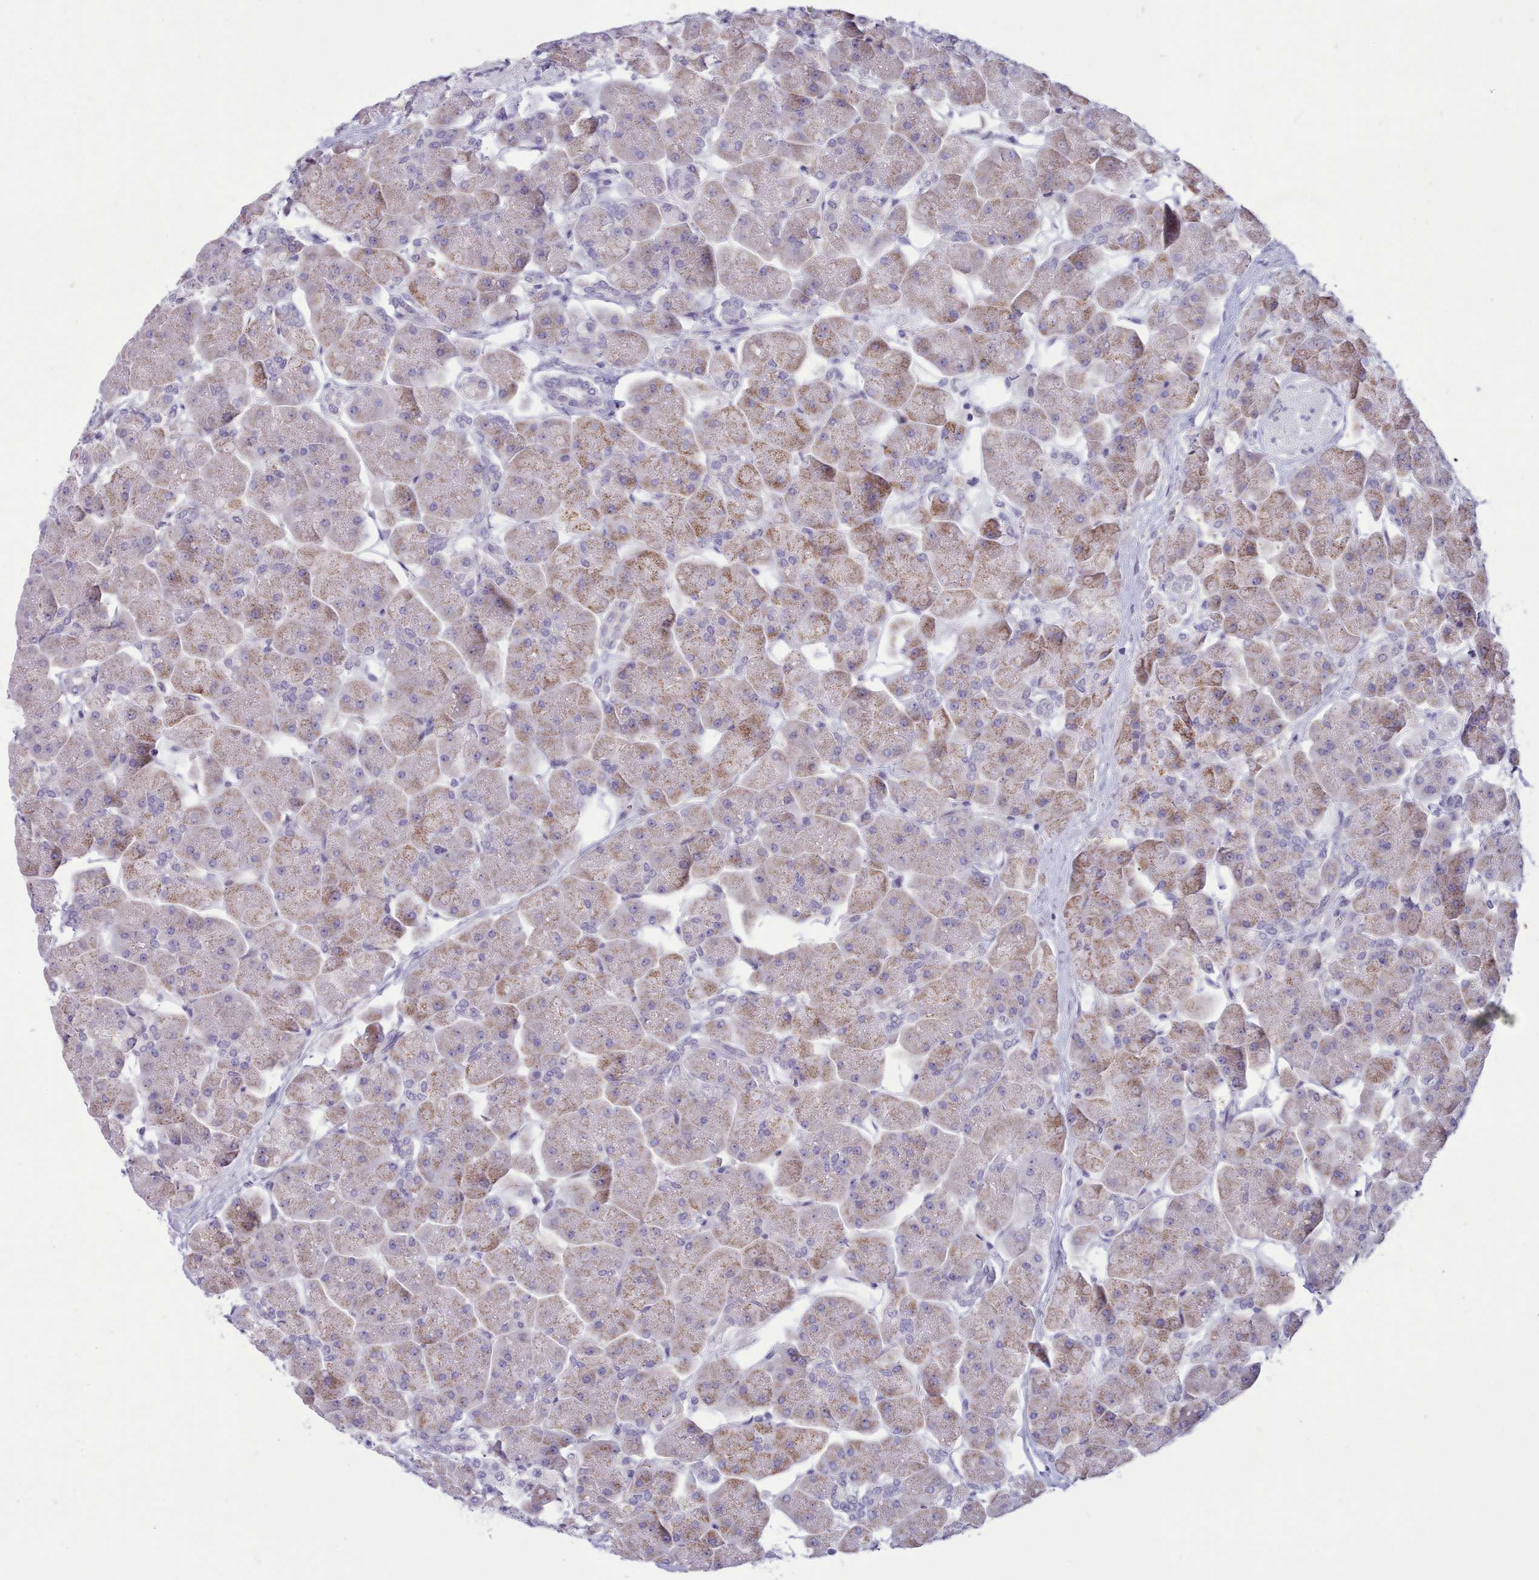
{"staining": {"intensity": "moderate", "quantity": "25%-75%", "location": "cytoplasmic/membranous"}, "tissue": "pancreas", "cell_type": "Exocrine glandular cells", "image_type": "normal", "snomed": [{"axis": "morphology", "description": "Normal tissue, NOS"}, {"axis": "topography", "description": "Pancreas"}], "caption": "Immunohistochemistry (IHC) of unremarkable human pancreas exhibits medium levels of moderate cytoplasmic/membranous staining in about 25%-75% of exocrine glandular cells. The staining was performed using DAB, with brown indicating positive protein expression. Nuclei are stained blue with hematoxylin.", "gene": "TMEM253", "patient": {"sex": "male", "age": 66}}